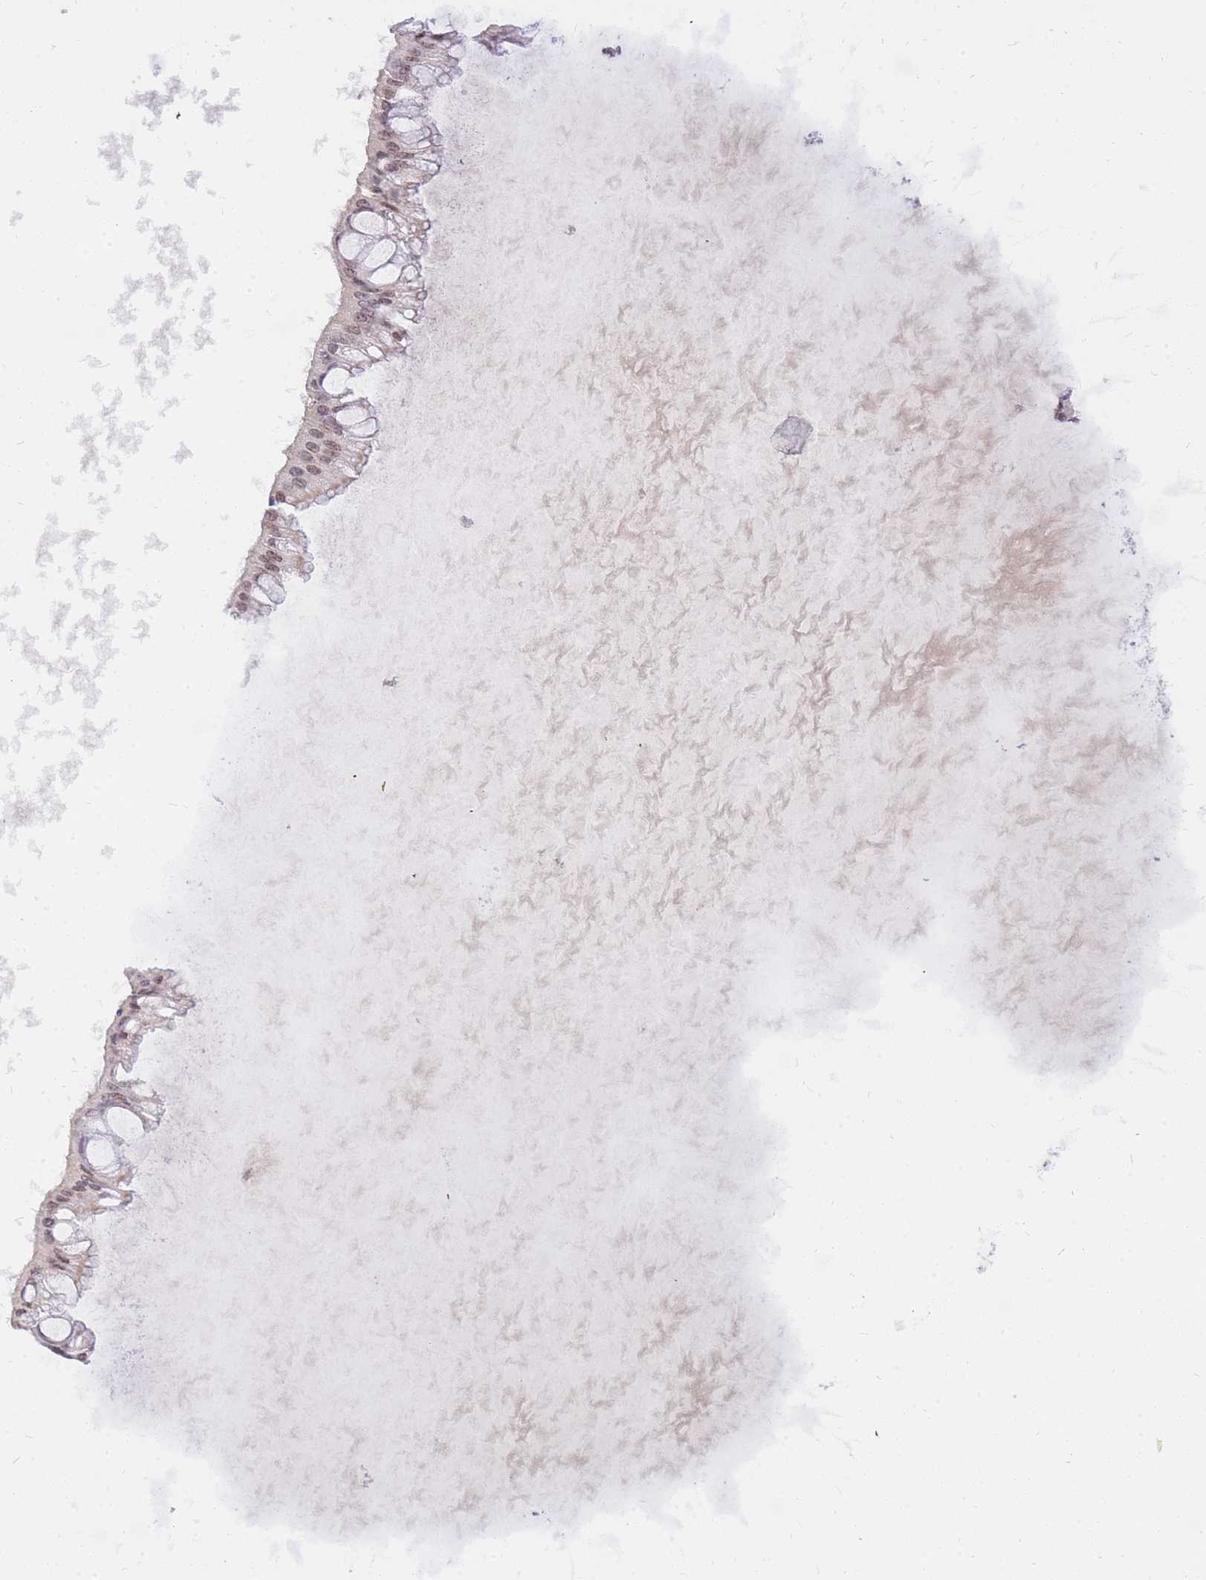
{"staining": {"intensity": "moderate", "quantity": ">75%", "location": "nuclear"}, "tissue": "ovarian cancer", "cell_type": "Tumor cells", "image_type": "cancer", "snomed": [{"axis": "morphology", "description": "Cystadenocarcinoma, mucinous, NOS"}, {"axis": "topography", "description": "Ovary"}], "caption": "This image shows ovarian cancer stained with immunohistochemistry (IHC) to label a protein in brown. The nuclear of tumor cells show moderate positivity for the protein. Nuclei are counter-stained blue.", "gene": "TLE2", "patient": {"sex": "female", "age": 73}}